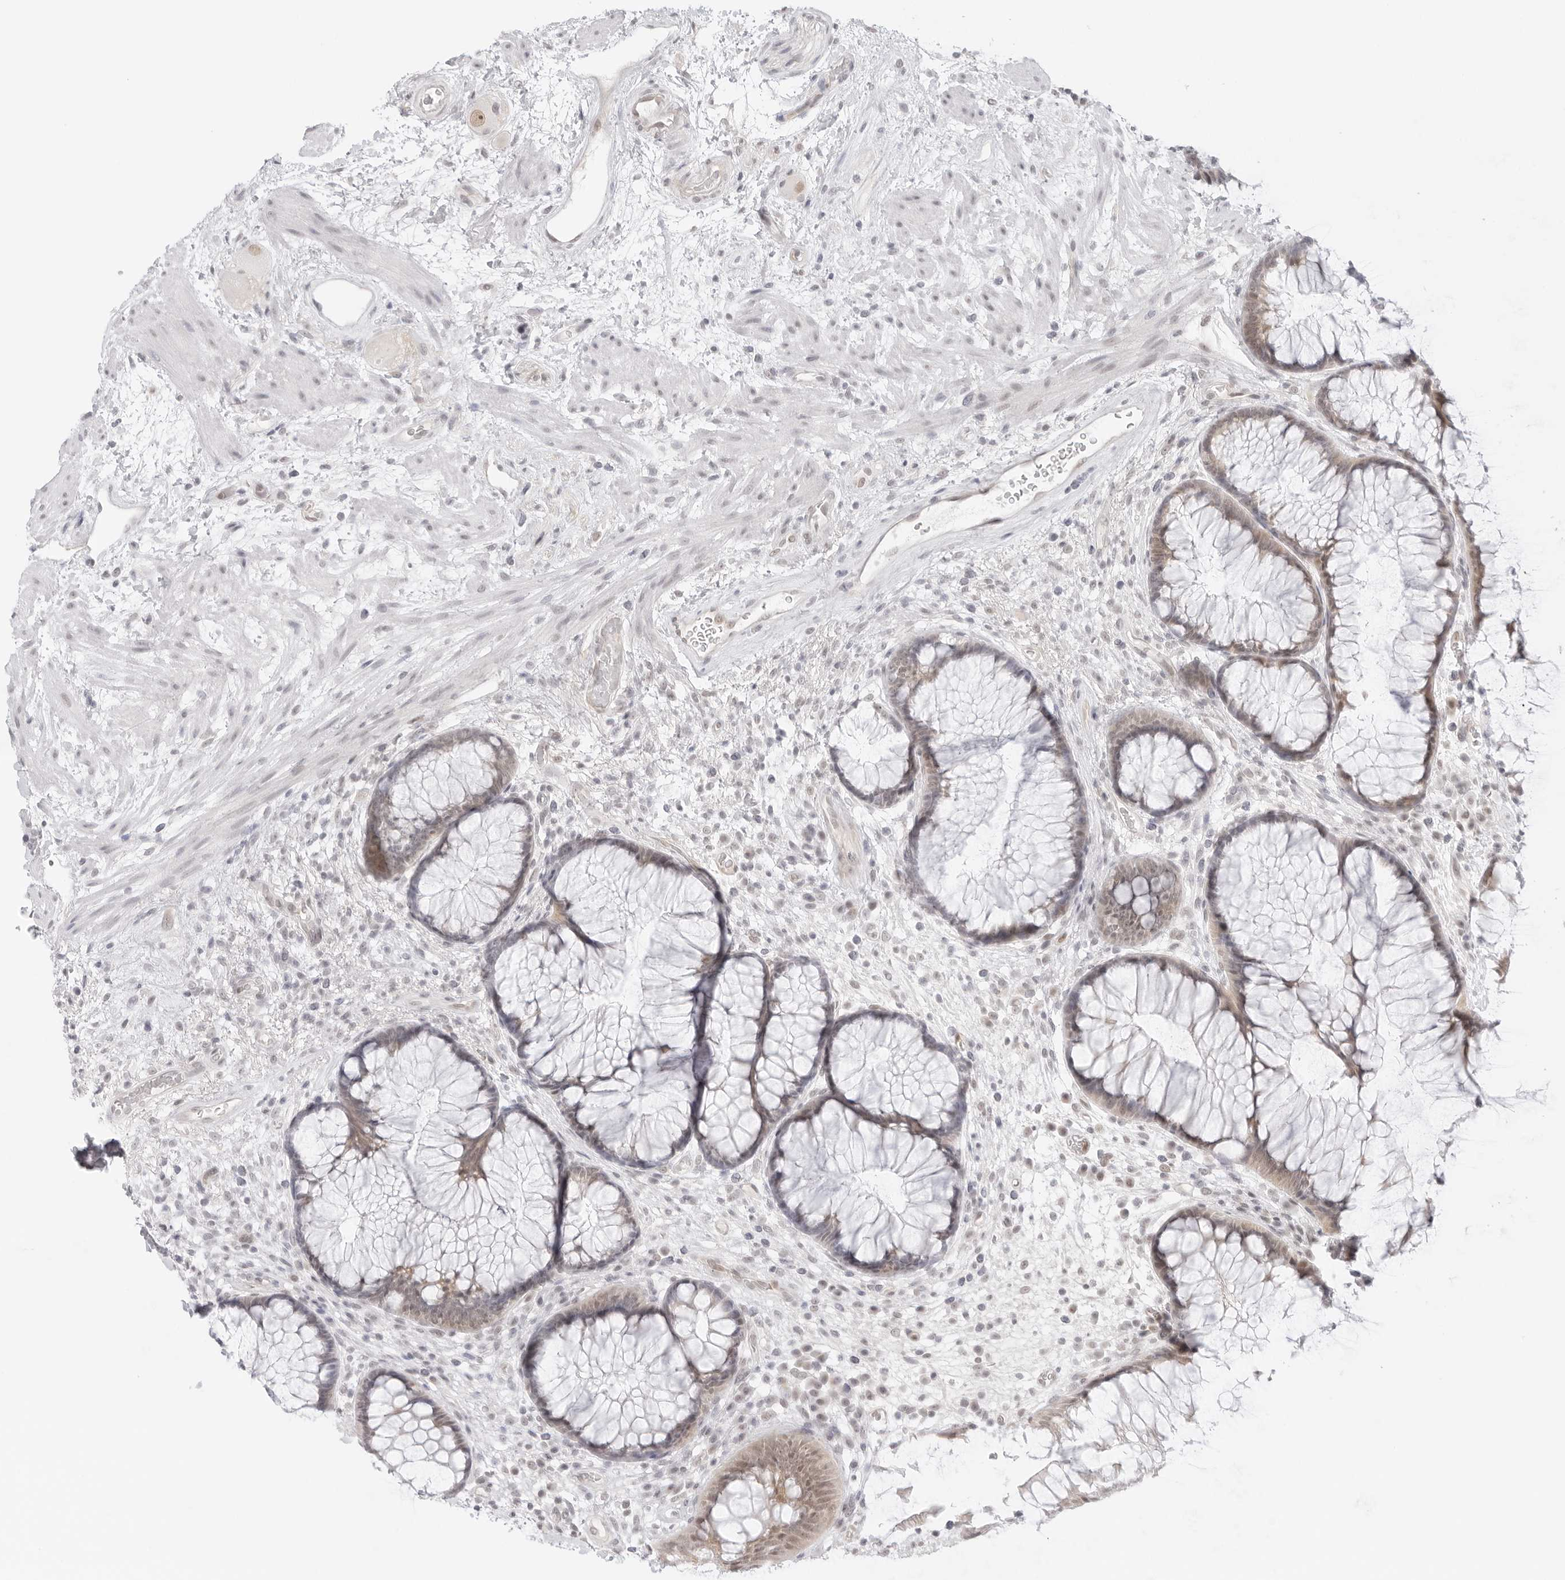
{"staining": {"intensity": "moderate", "quantity": "25%-75%", "location": "cytoplasmic/membranous,nuclear"}, "tissue": "rectum", "cell_type": "Glandular cells", "image_type": "normal", "snomed": [{"axis": "morphology", "description": "Normal tissue, NOS"}, {"axis": "topography", "description": "Rectum"}], "caption": "Glandular cells show moderate cytoplasmic/membranous,nuclear positivity in about 25%-75% of cells in benign rectum. The staining is performed using DAB brown chromogen to label protein expression. The nuclei are counter-stained blue using hematoxylin.", "gene": "MED18", "patient": {"sex": "male", "age": 51}}